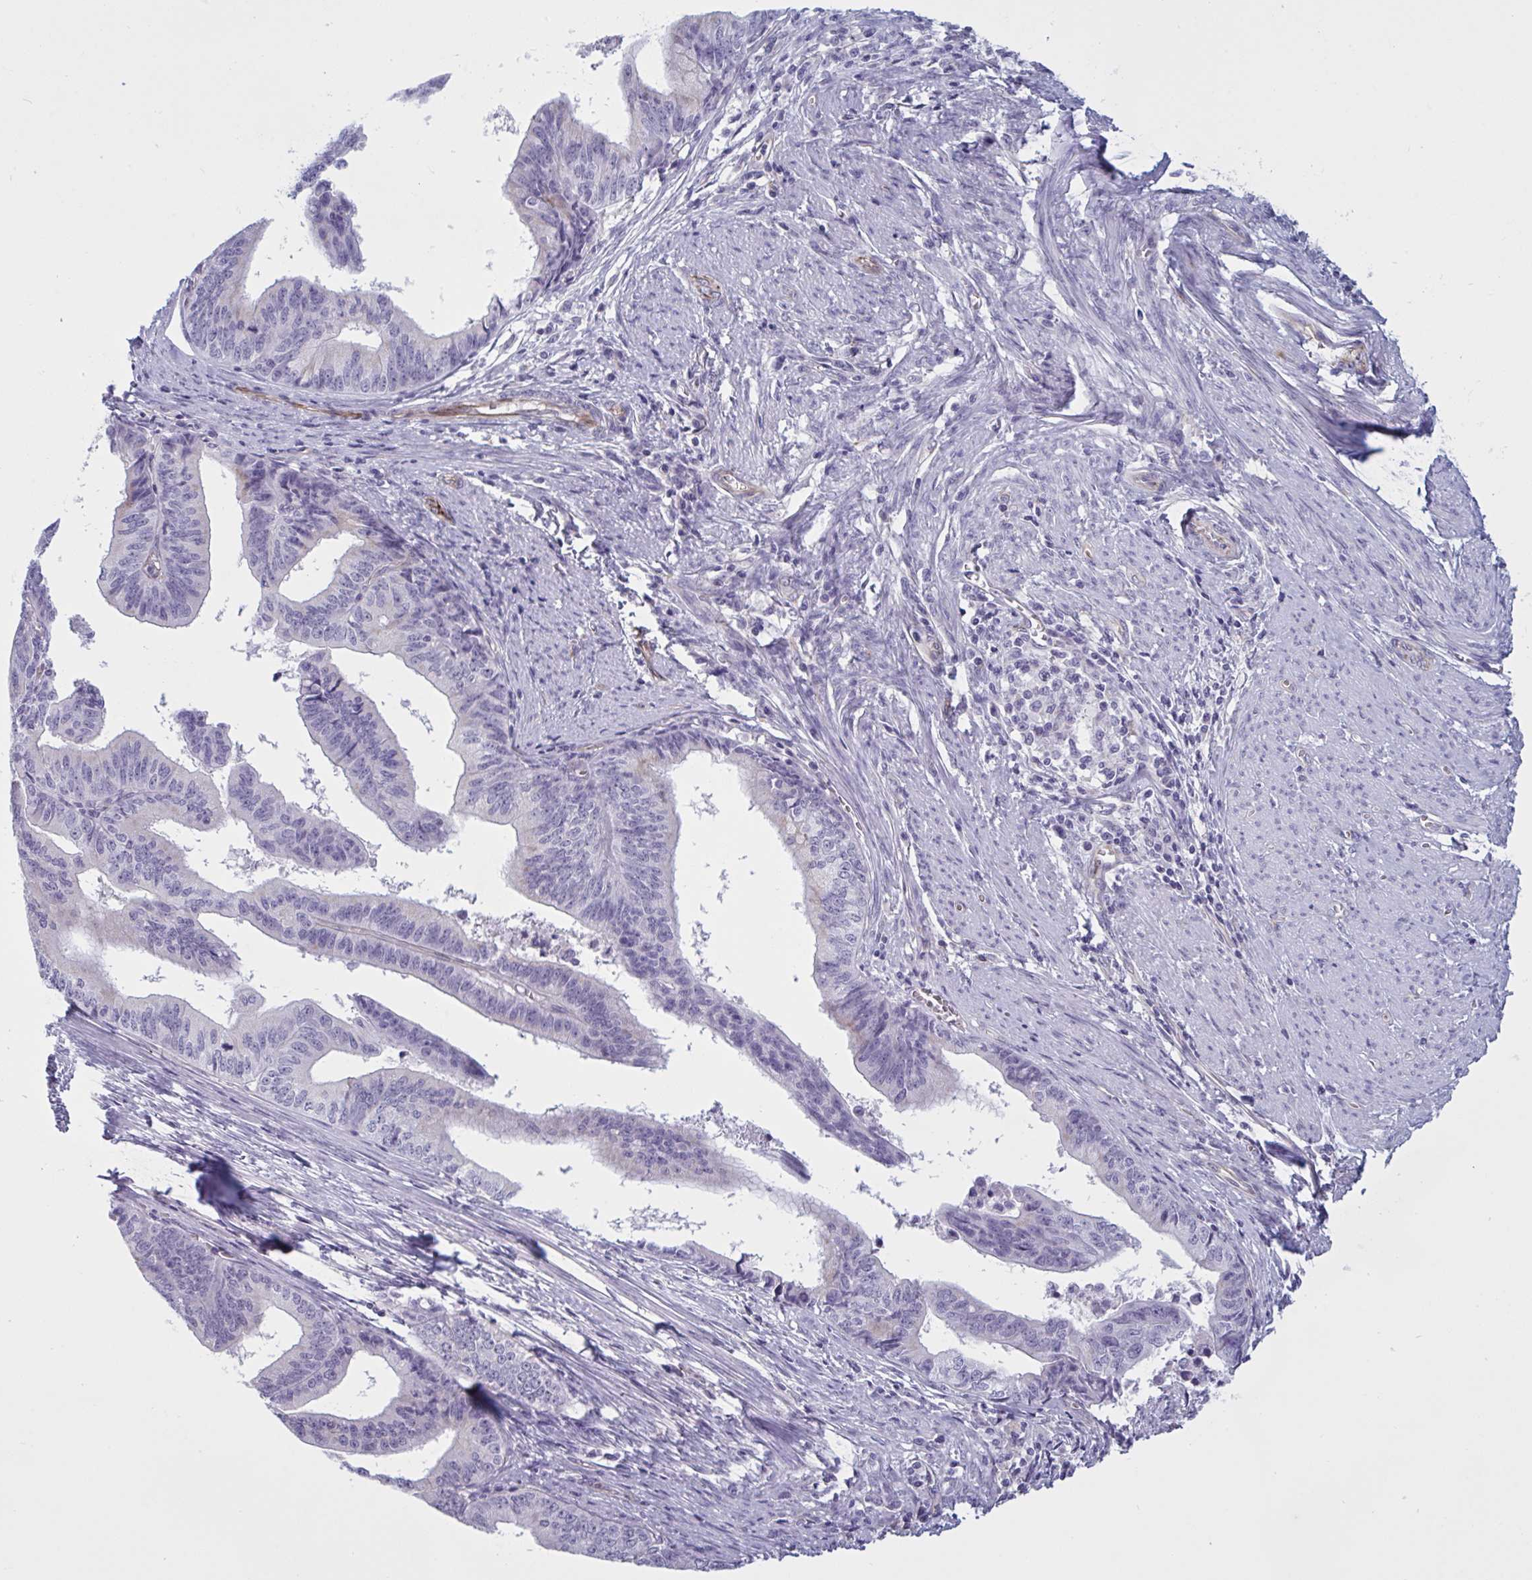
{"staining": {"intensity": "negative", "quantity": "none", "location": "none"}, "tissue": "endometrial cancer", "cell_type": "Tumor cells", "image_type": "cancer", "snomed": [{"axis": "morphology", "description": "Adenocarcinoma, NOS"}, {"axis": "topography", "description": "Endometrium"}], "caption": "This is an immunohistochemistry (IHC) micrograph of human endometrial cancer (adenocarcinoma). There is no positivity in tumor cells.", "gene": "OR1L3", "patient": {"sex": "female", "age": 65}}